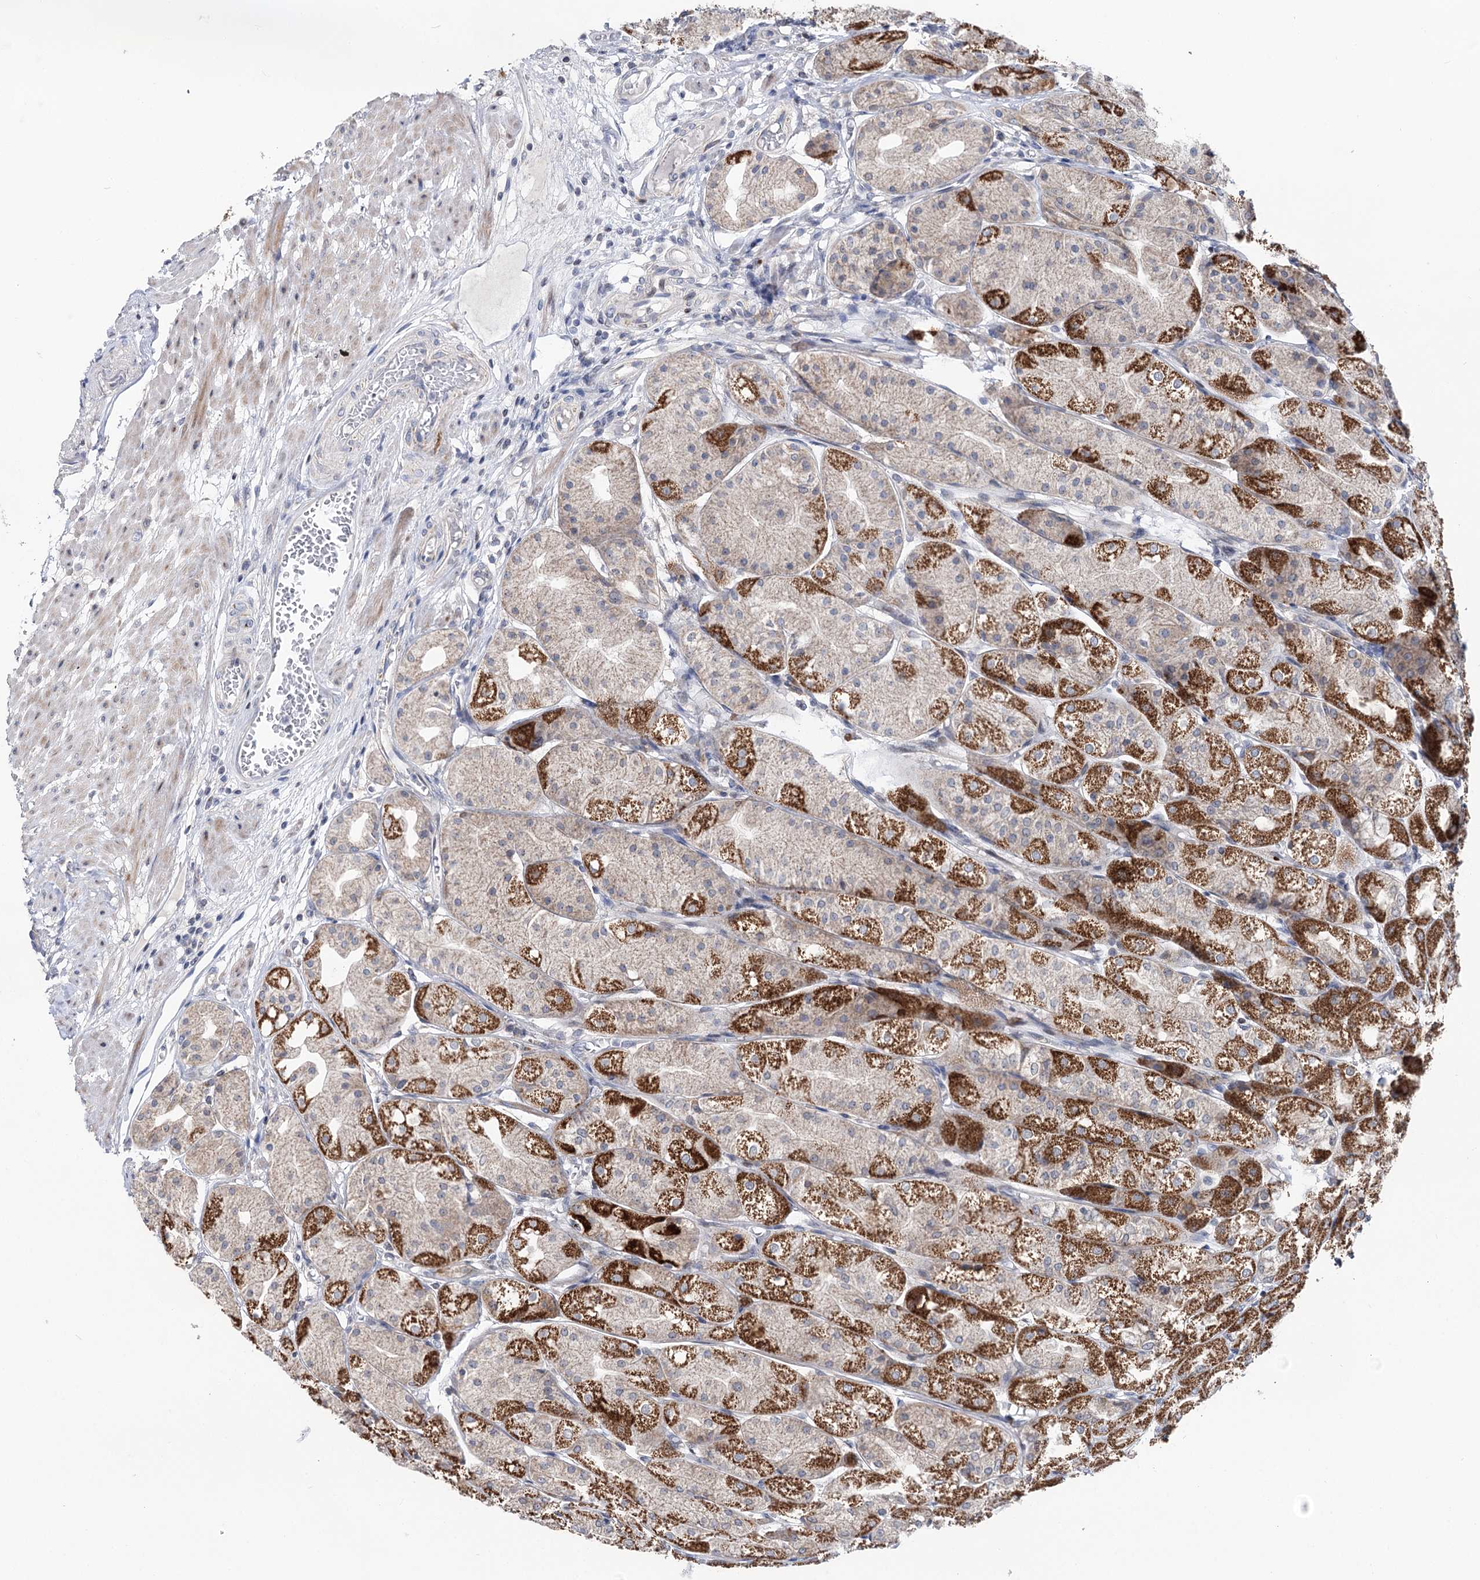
{"staining": {"intensity": "moderate", "quantity": "25%-75%", "location": "cytoplasmic/membranous"}, "tissue": "stomach", "cell_type": "Glandular cells", "image_type": "normal", "snomed": [{"axis": "morphology", "description": "Normal tissue, NOS"}, {"axis": "topography", "description": "Stomach, upper"}], "caption": "Benign stomach exhibits moderate cytoplasmic/membranous positivity in approximately 25%-75% of glandular cells, visualized by immunohistochemistry. (DAB = brown stain, brightfield microscopy at high magnification).", "gene": "PTGR1", "patient": {"sex": "male", "age": 72}}